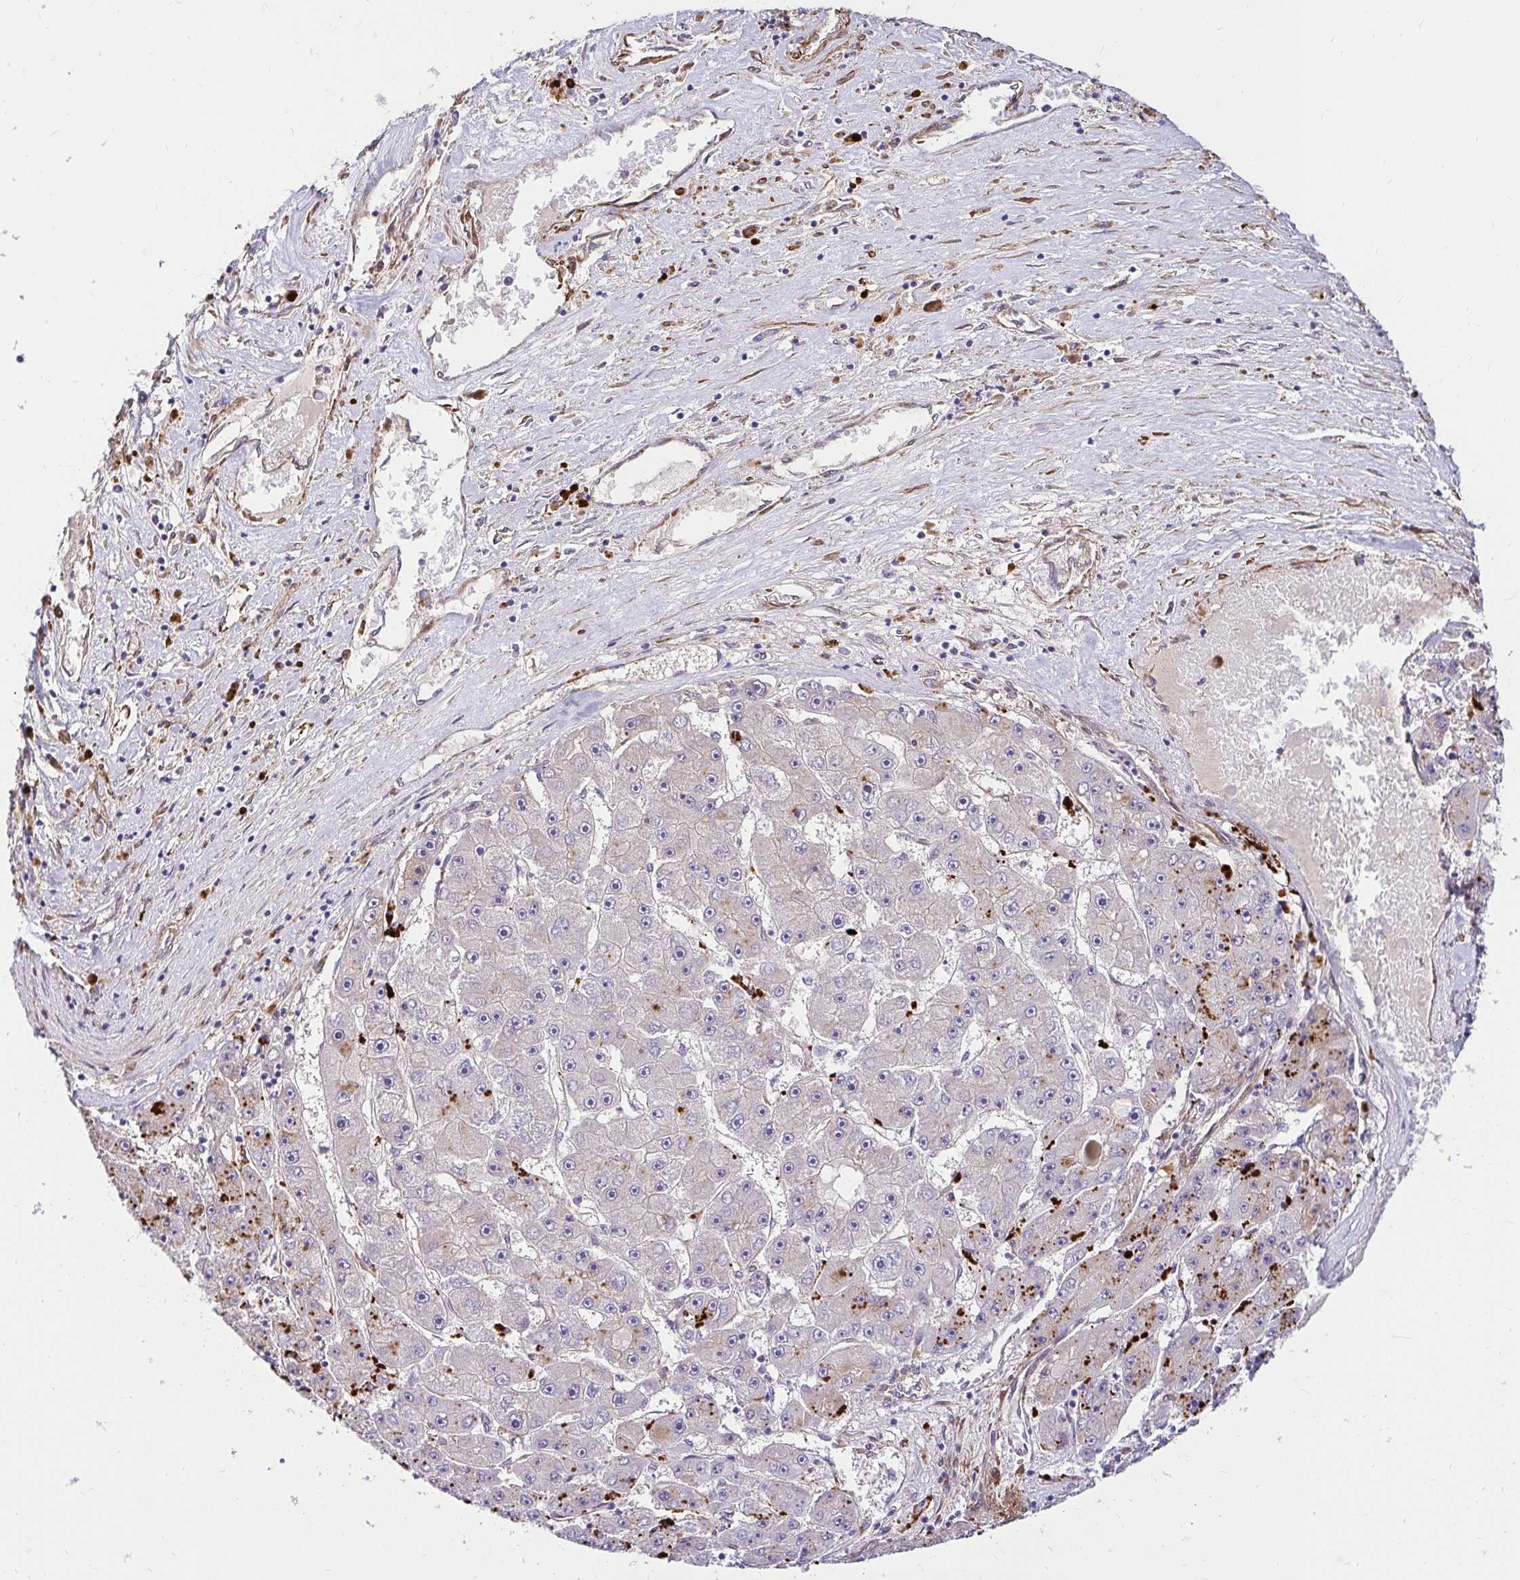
{"staining": {"intensity": "strong", "quantity": "<25%", "location": "cytoplasmic/membranous"}, "tissue": "liver cancer", "cell_type": "Tumor cells", "image_type": "cancer", "snomed": [{"axis": "morphology", "description": "Carcinoma, Hepatocellular, NOS"}, {"axis": "topography", "description": "Liver"}], "caption": "Approximately <25% of tumor cells in human liver cancer (hepatocellular carcinoma) exhibit strong cytoplasmic/membranous protein positivity as visualized by brown immunohistochemical staining.", "gene": "YAP1", "patient": {"sex": "female", "age": 61}}